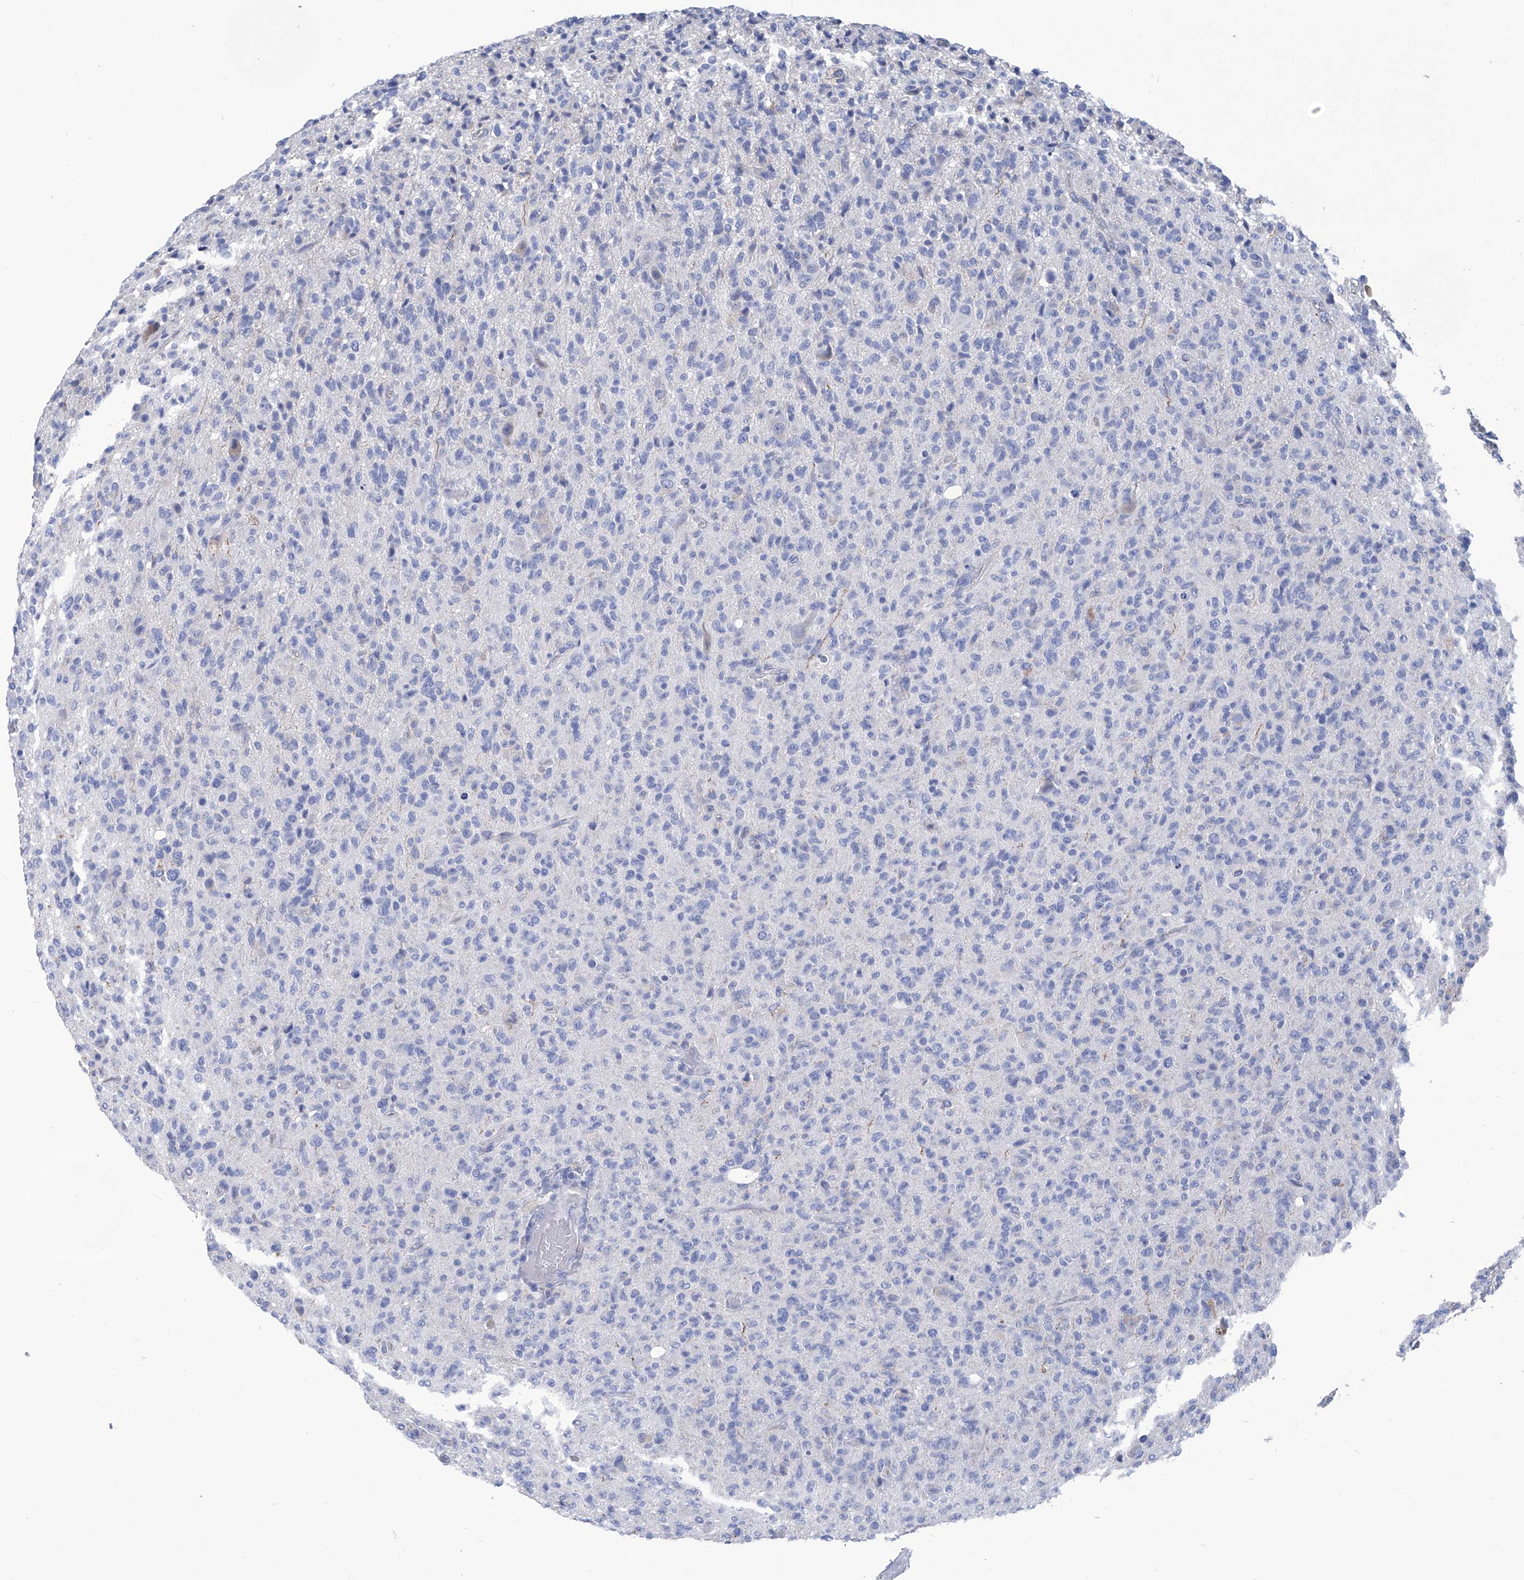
{"staining": {"intensity": "negative", "quantity": "none", "location": "none"}, "tissue": "glioma", "cell_type": "Tumor cells", "image_type": "cancer", "snomed": [{"axis": "morphology", "description": "Glioma, malignant, High grade"}, {"axis": "topography", "description": "Brain"}], "caption": "Immunohistochemistry (IHC) image of human glioma stained for a protein (brown), which demonstrates no staining in tumor cells.", "gene": "SMS", "patient": {"sex": "female", "age": 57}}